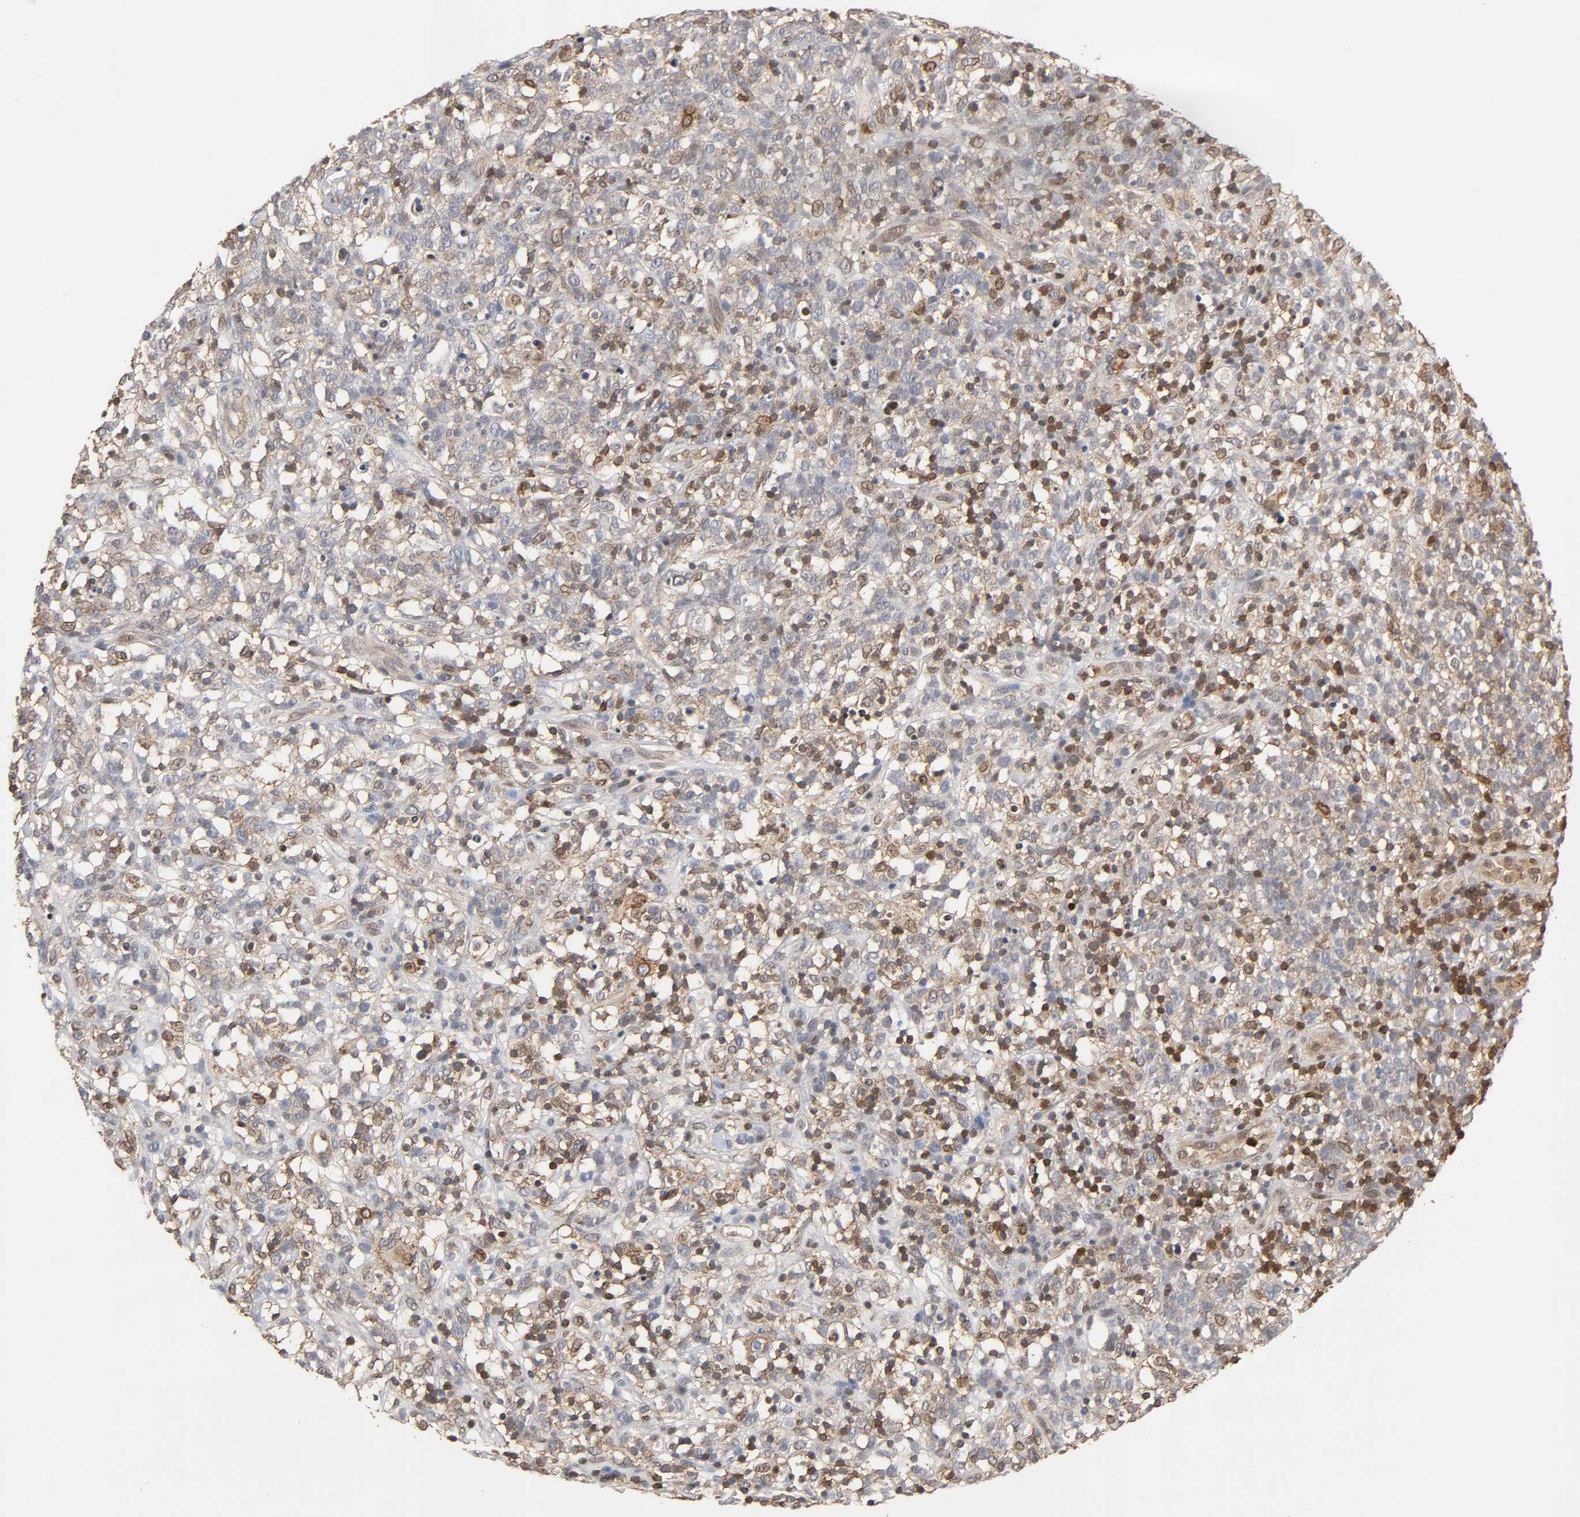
{"staining": {"intensity": "moderate", "quantity": "<25%", "location": "cytoplasmic/membranous,nuclear"}, "tissue": "lymphoma", "cell_type": "Tumor cells", "image_type": "cancer", "snomed": [{"axis": "morphology", "description": "Malignant lymphoma, non-Hodgkin's type, High grade"}, {"axis": "topography", "description": "Lymph node"}], "caption": "This is an image of immunohistochemistry (IHC) staining of lymphoma, which shows moderate staining in the cytoplasmic/membranous and nuclear of tumor cells.", "gene": "ANXA11", "patient": {"sex": "female", "age": 73}}